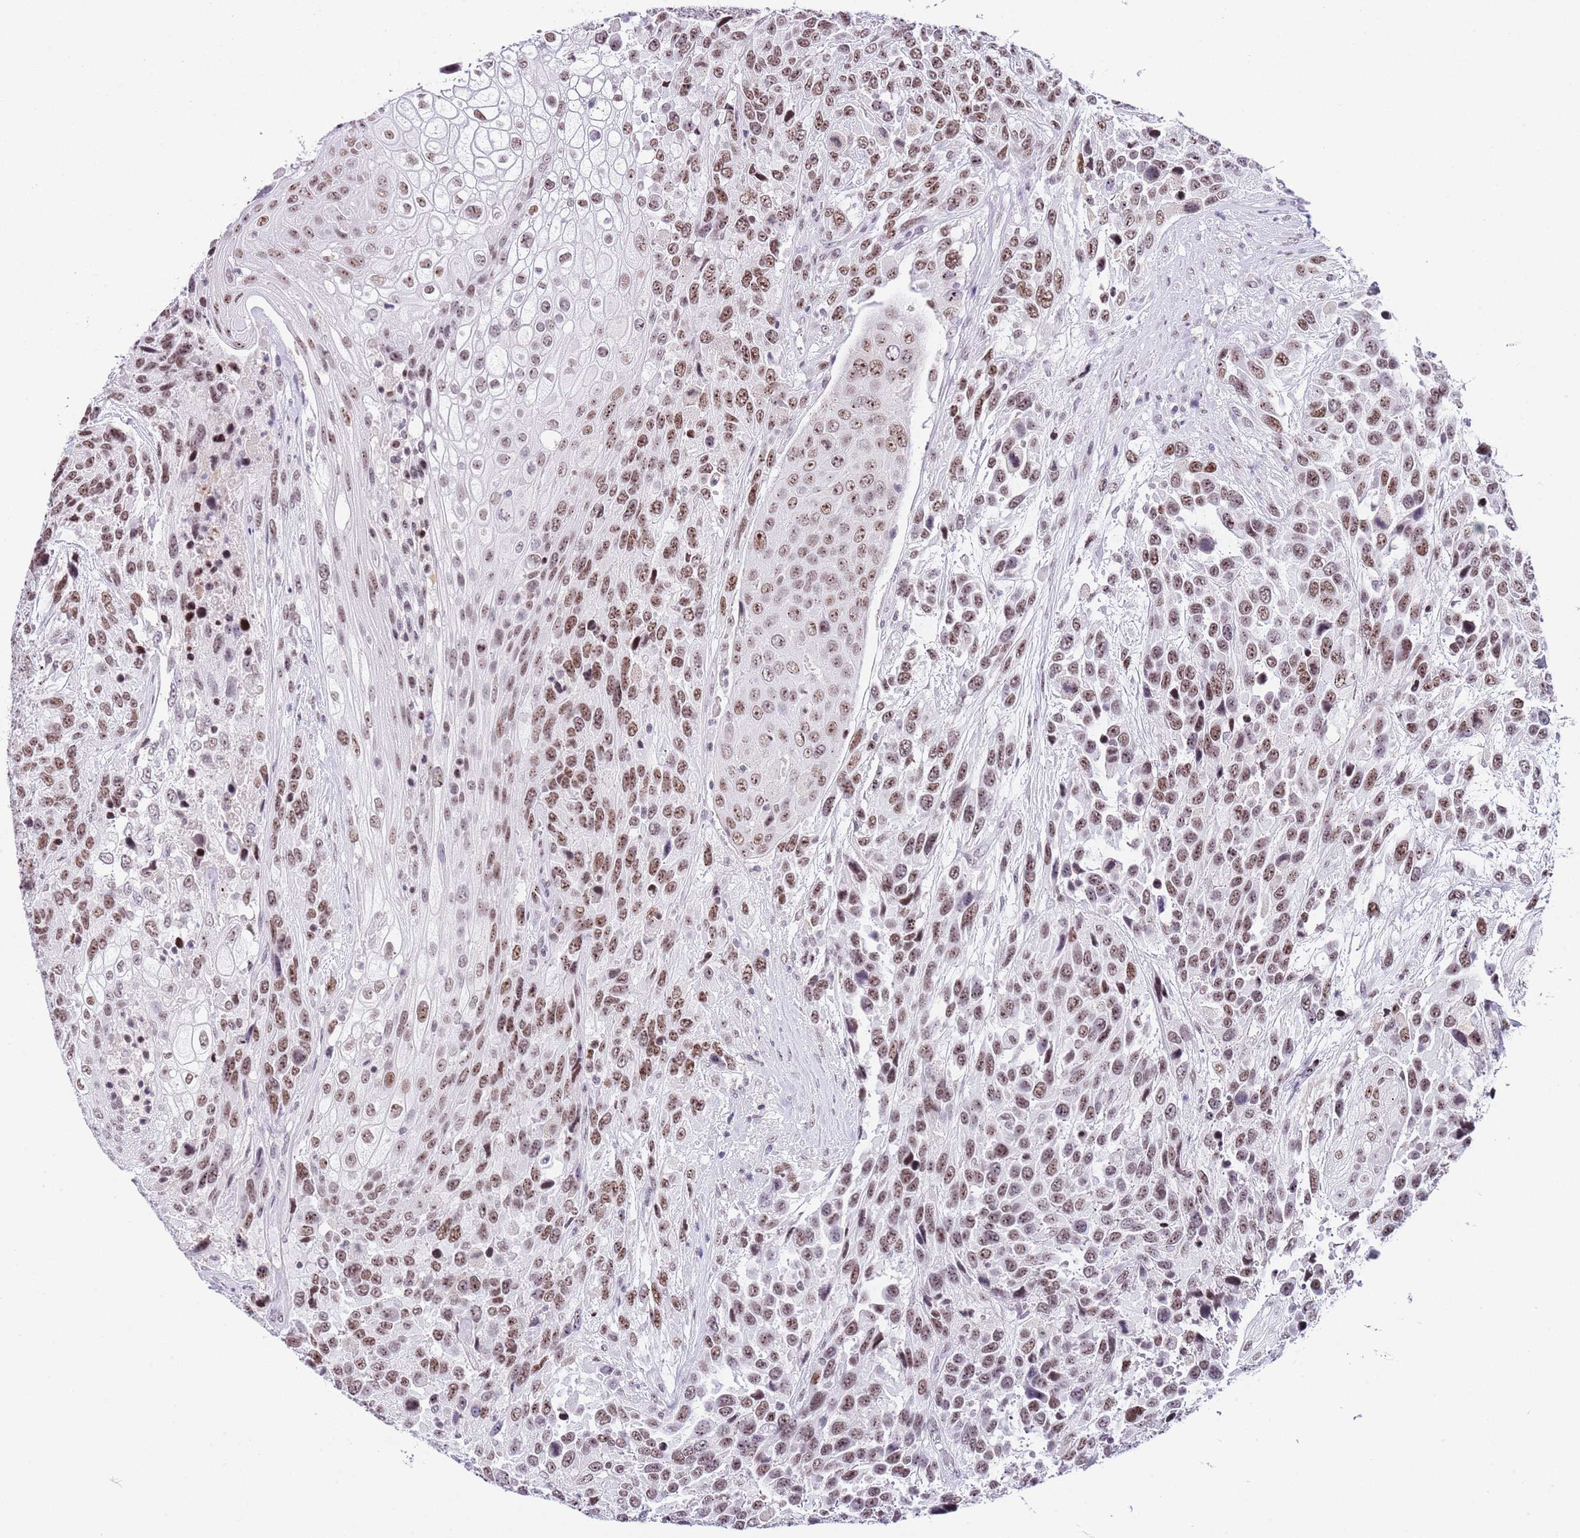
{"staining": {"intensity": "moderate", "quantity": ">75%", "location": "nuclear"}, "tissue": "urothelial cancer", "cell_type": "Tumor cells", "image_type": "cancer", "snomed": [{"axis": "morphology", "description": "Urothelial carcinoma, High grade"}, {"axis": "topography", "description": "Urinary bladder"}], "caption": "A micrograph showing moderate nuclear positivity in approximately >75% of tumor cells in urothelial cancer, as visualized by brown immunohistochemical staining.", "gene": "NOP56", "patient": {"sex": "female", "age": 70}}